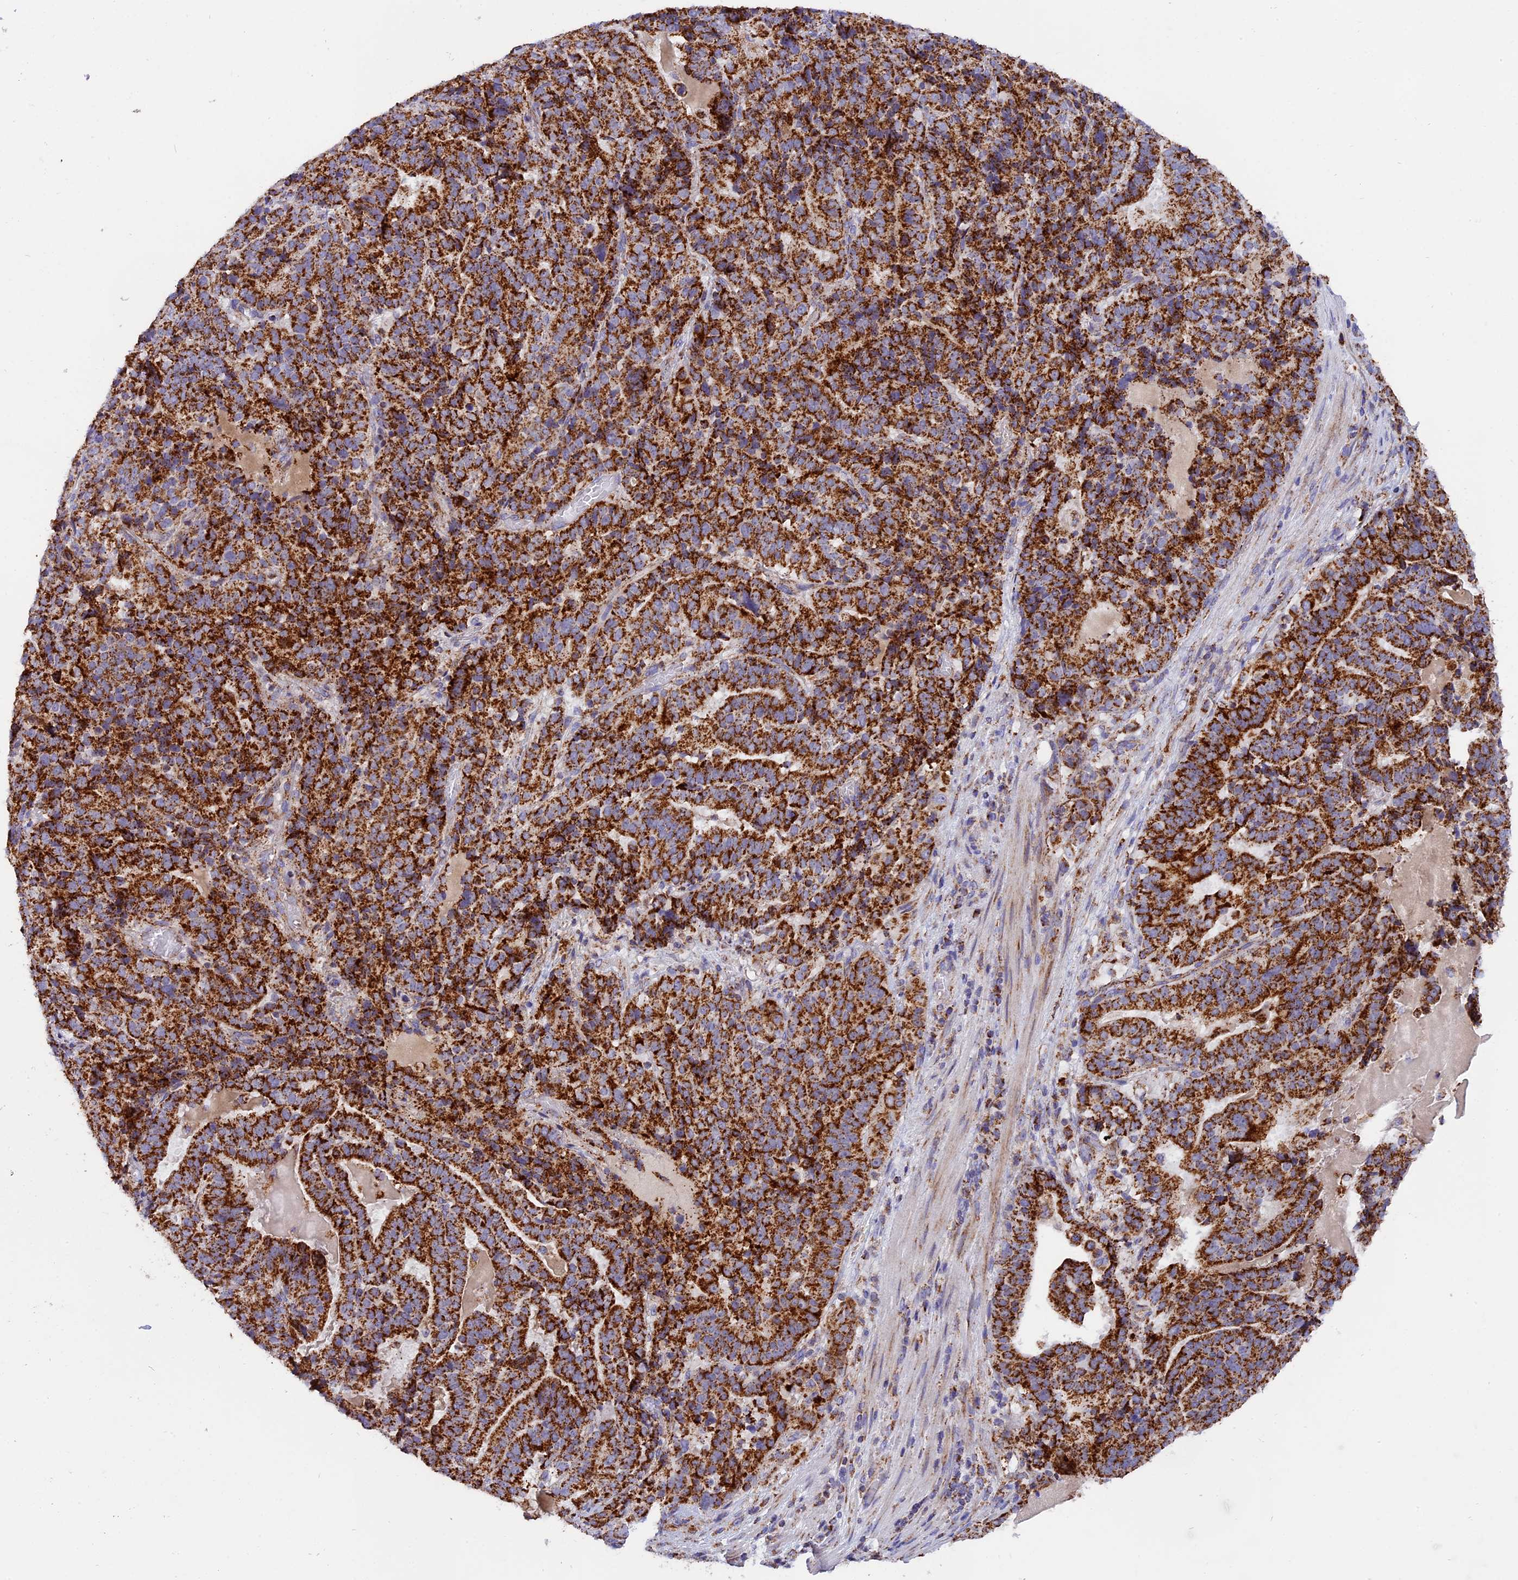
{"staining": {"intensity": "strong", "quantity": ">75%", "location": "cytoplasmic/membranous"}, "tissue": "stomach cancer", "cell_type": "Tumor cells", "image_type": "cancer", "snomed": [{"axis": "morphology", "description": "Adenocarcinoma, NOS"}, {"axis": "topography", "description": "Stomach"}], "caption": "Stomach cancer was stained to show a protein in brown. There is high levels of strong cytoplasmic/membranous expression in approximately >75% of tumor cells.", "gene": "MRPS34", "patient": {"sex": "male", "age": 48}}